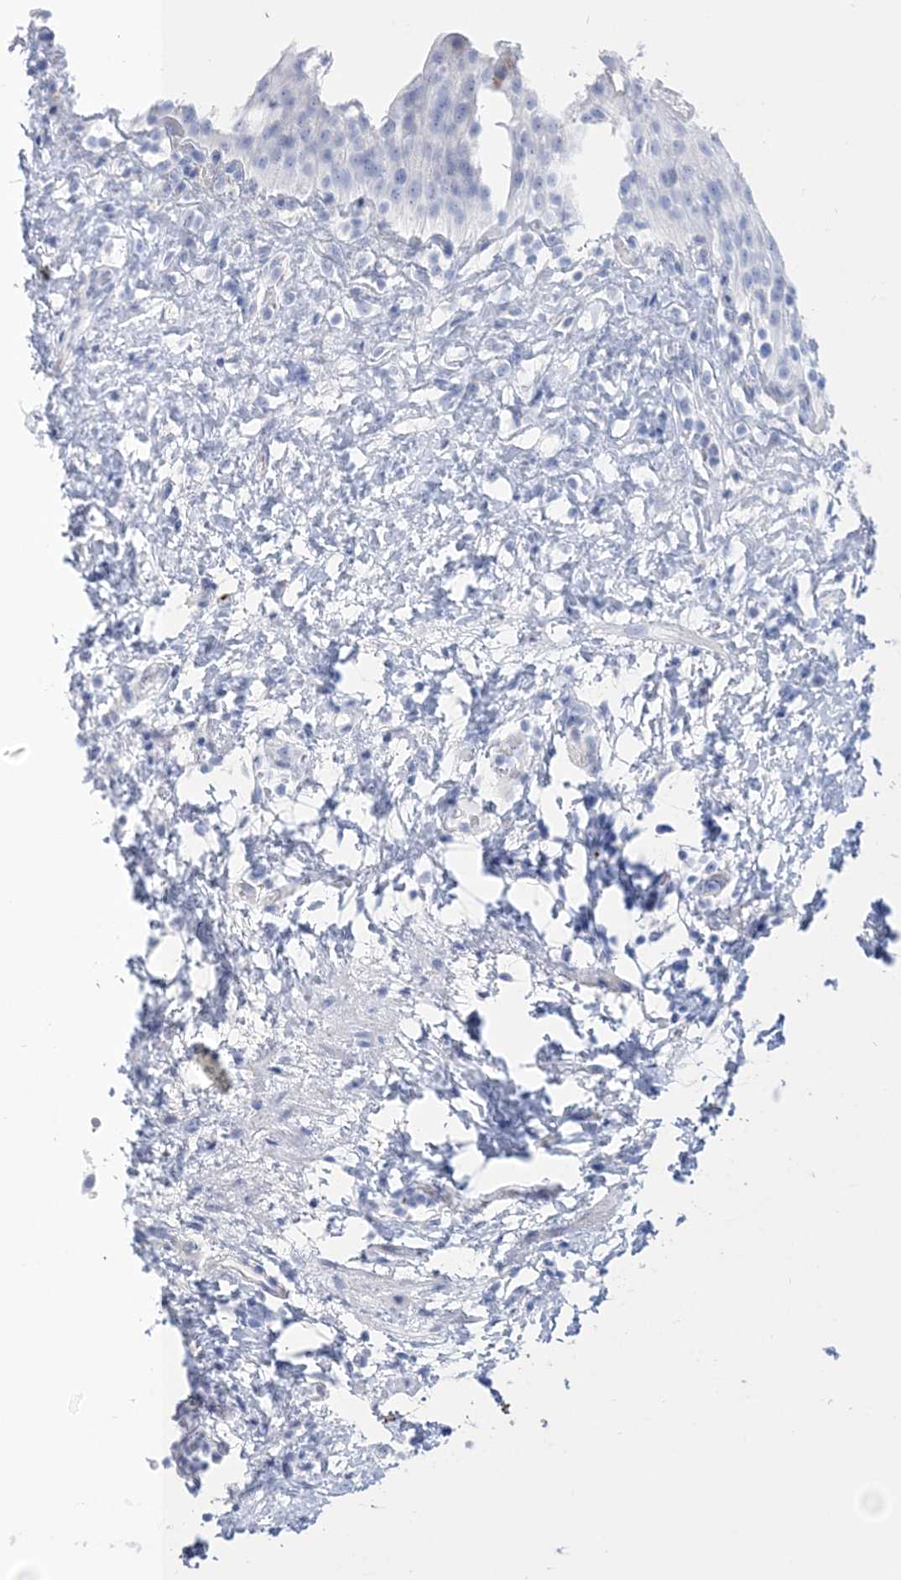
{"staining": {"intensity": "negative", "quantity": "none", "location": "none"}, "tissue": "urinary bladder", "cell_type": "Urothelial cells", "image_type": "normal", "snomed": [{"axis": "morphology", "description": "Normal tissue, NOS"}, {"axis": "topography", "description": "Urinary bladder"}], "caption": "The photomicrograph demonstrates no significant expression in urothelial cells of urinary bladder. (Immunohistochemistry (ihc), brightfield microscopy, high magnification).", "gene": "TSPYL6", "patient": {"sex": "female", "age": 27}}